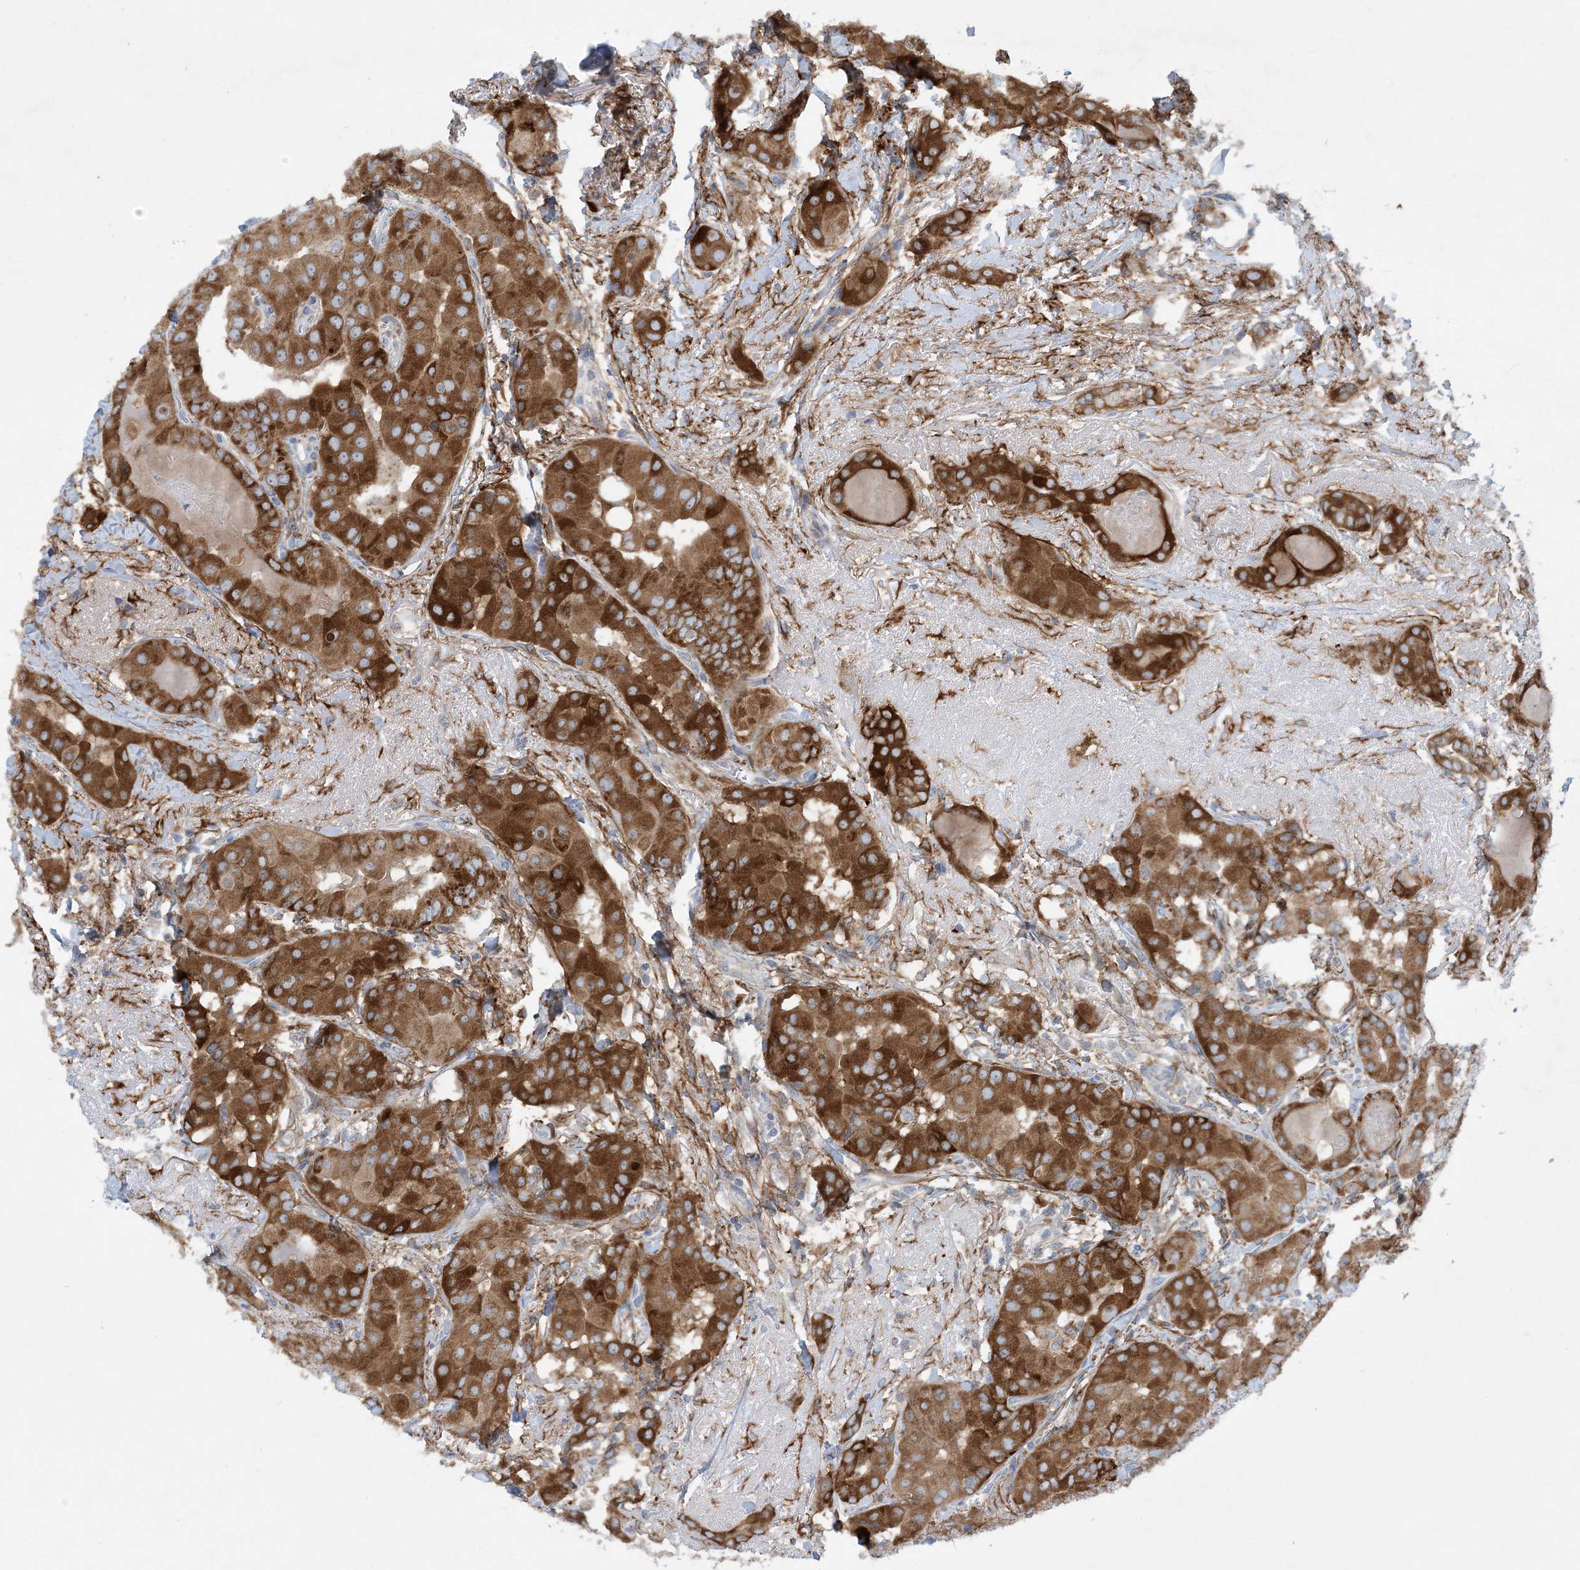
{"staining": {"intensity": "strong", "quantity": ">75%", "location": "cytoplasmic/membranous"}, "tissue": "thyroid cancer", "cell_type": "Tumor cells", "image_type": "cancer", "snomed": [{"axis": "morphology", "description": "Papillary adenocarcinoma, NOS"}, {"axis": "topography", "description": "Thyroid gland"}], "caption": "A high-resolution photomicrograph shows IHC staining of thyroid cancer, which reveals strong cytoplasmic/membranous positivity in approximately >75% of tumor cells.", "gene": "EIF2A", "patient": {"sex": "male", "age": 33}}